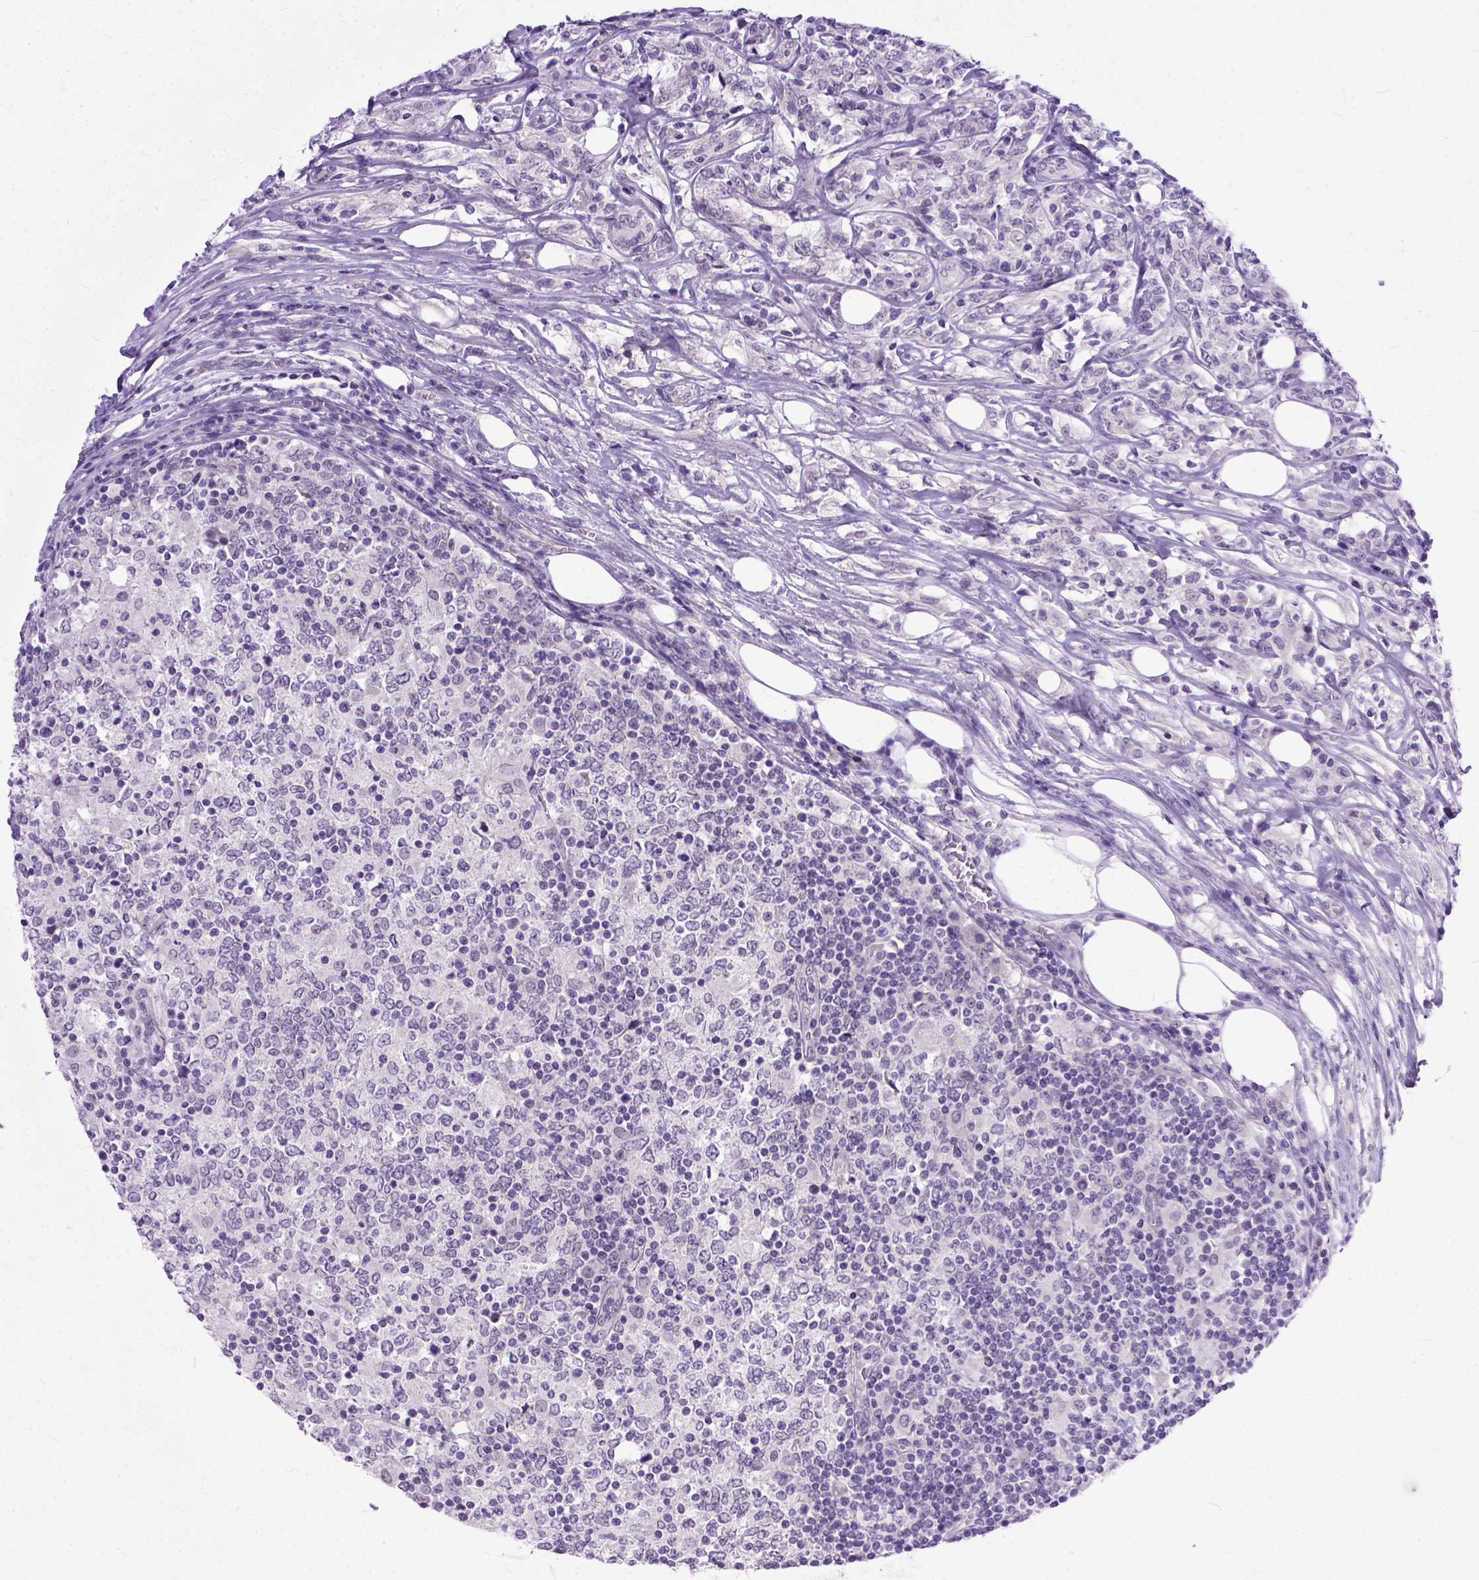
{"staining": {"intensity": "negative", "quantity": "none", "location": "none"}, "tissue": "lymphoma", "cell_type": "Tumor cells", "image_type": "cancer", "snomed": [{"axis": "morphology", "description": "Malignant lymphoma, non-Hodgkin's type, High grade"}, {"axis": "topography", "description": "Lymph node"}], "caption": "DAB immunohistochemical staining of high-grade malignant lymphoma, non-Hodgkin's type shows no significant expression in tumor cells.", "gene": "TCEAL7", "patient": {"sex": "female", "age": 84}}